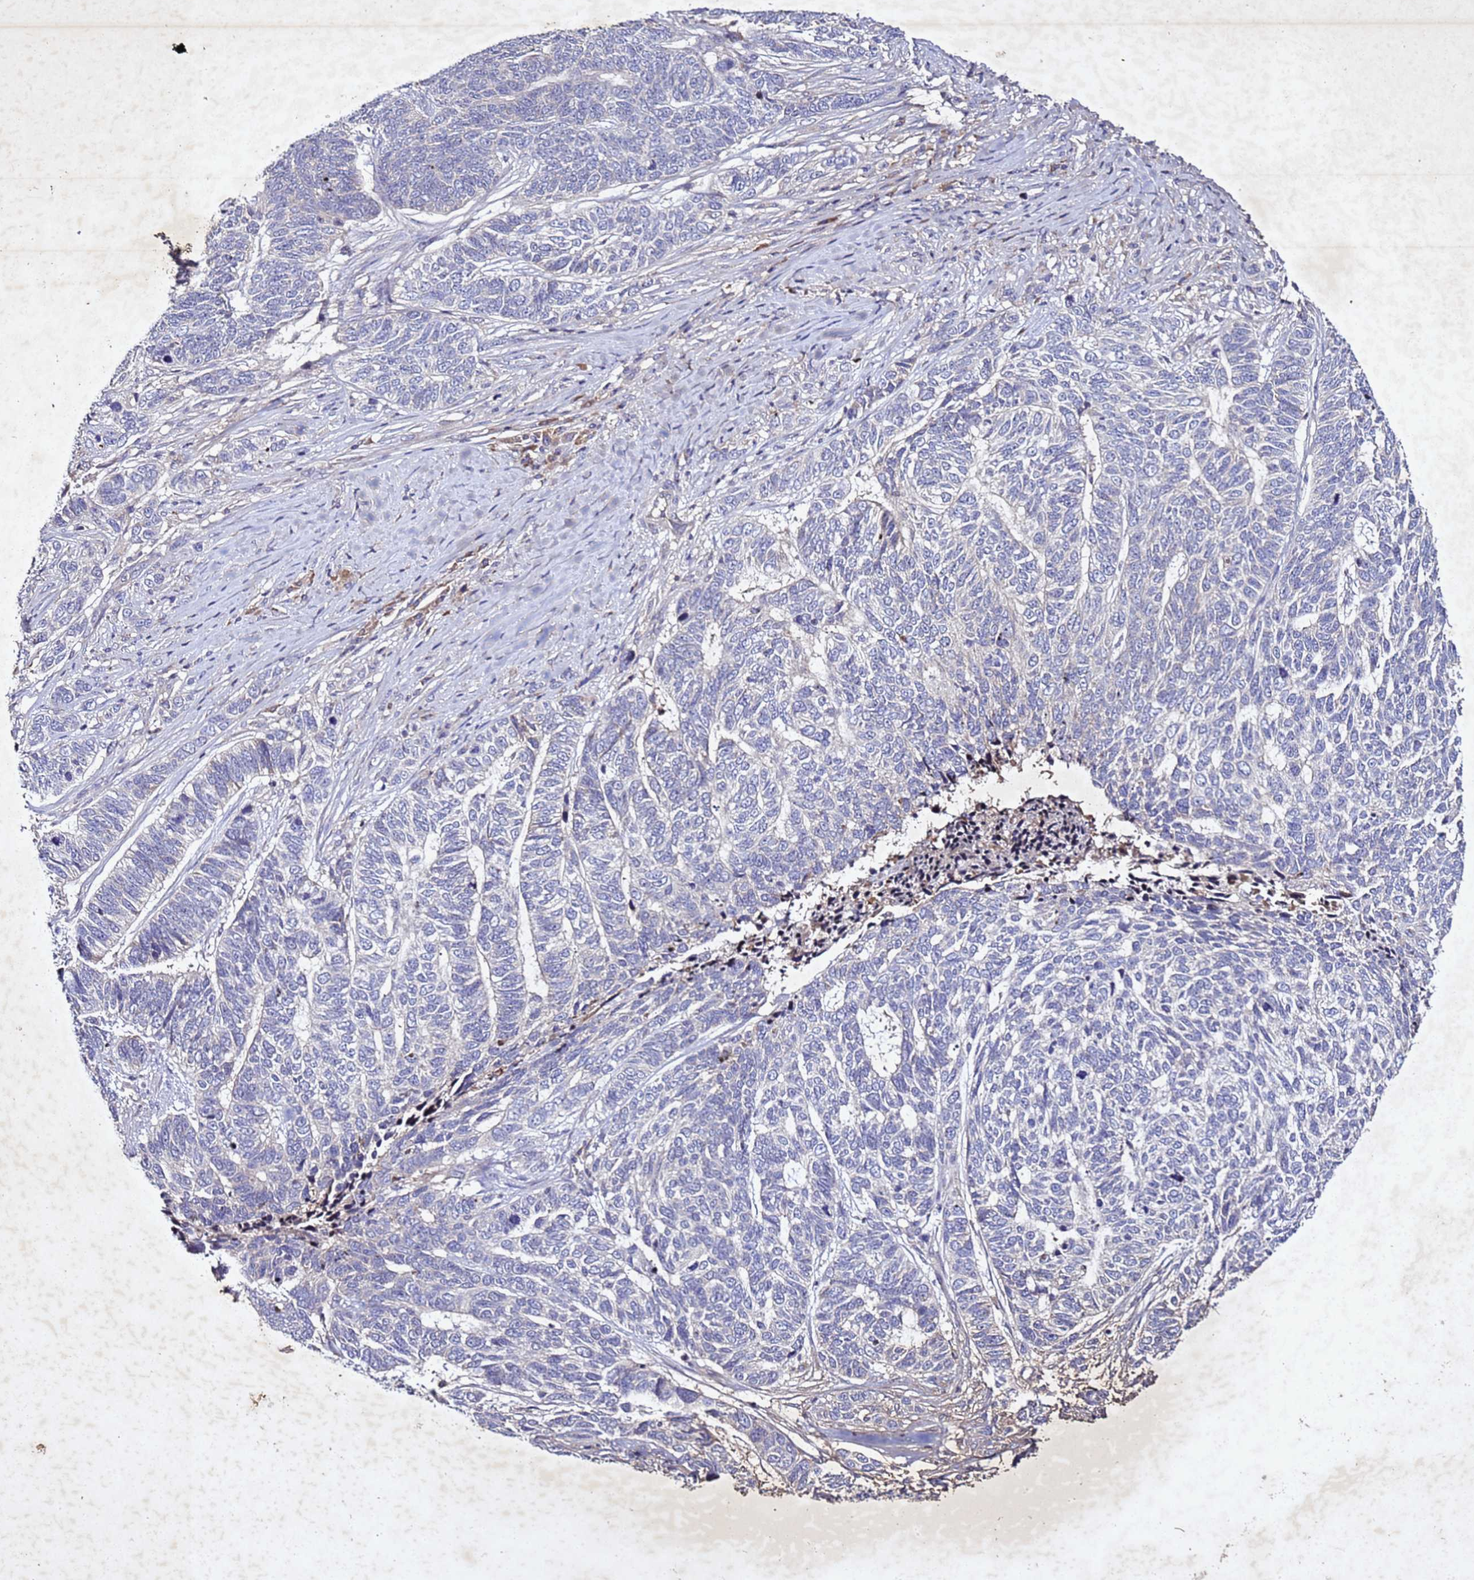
{"staining": {"intensity": "negative", "quantity": "none", "location": "none"}, "tissue": "skin cancer", "cell_type": "Tumor cells", "image_type": "cancer", "snomed": [{"axis": "morphology", "description": "Basal cell carcinoma"}, {"axis": "topography", "description": "Skin"}], "caption": "Immunohistochemistry (IHC) histopathology image of human basal cell carcinoma (skin) stained for a protein (brown), which demonstrates no positivity in tumor cells. (DAB immunohistochemistry with hematoxylin counter stain).", "gene": "SV2B", "patient": {"sex": "female", "age": 65}}